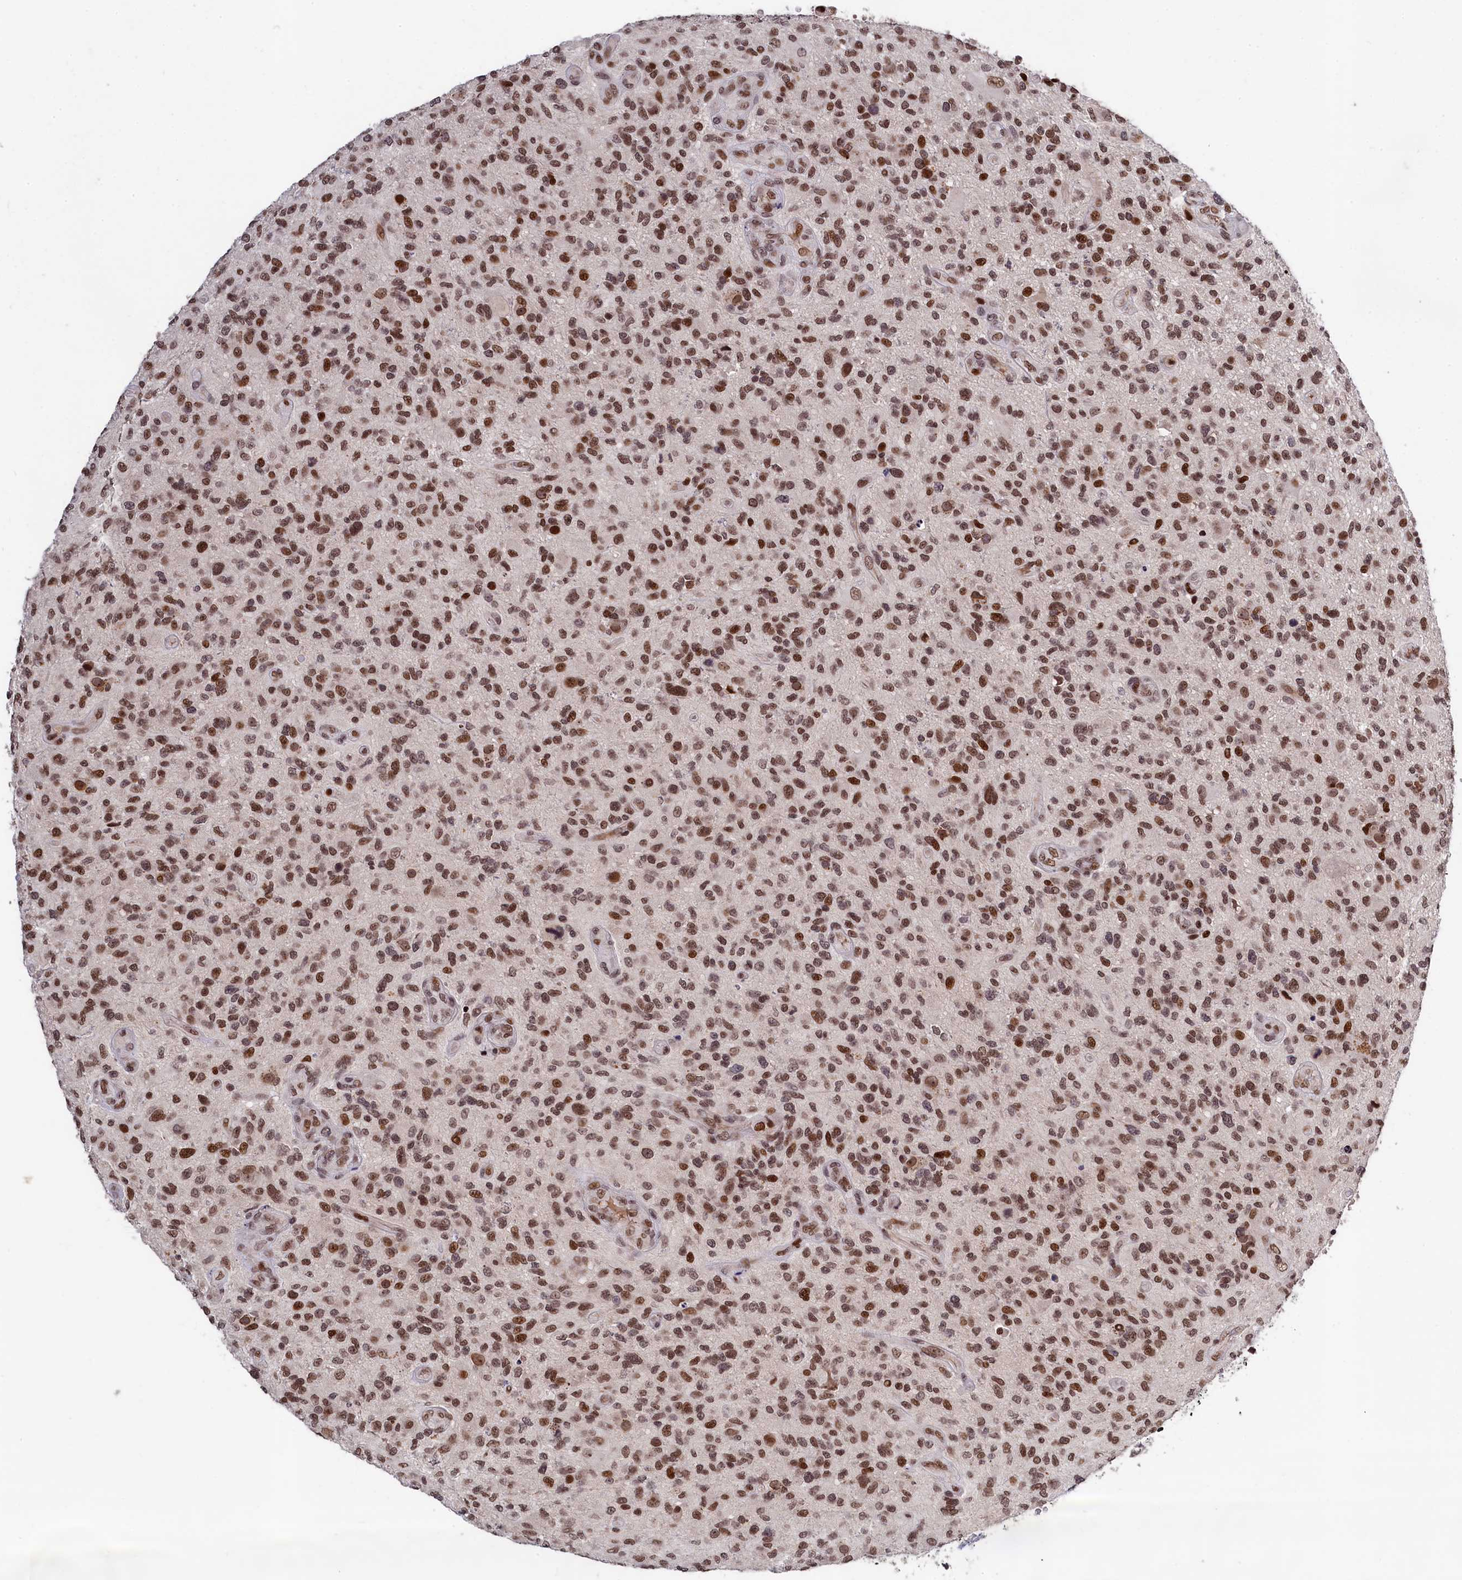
{"staining": {"intensity": "moderate", "quantity": ">75%", "location": "nuclear"}, "tissue": "glioma", "cell_type": "Tumor cells", "image_type": "cancer", "snomed": [{"axis": "morphology", "description": "Glioma, malignant, High grade"}, {"axis": "topography", "description": "Brain"}], "caption": "Glioma stained for a protein displays moderate nuclear positivity in tumor cells.", "gene": "FAM217B", "patient": {"sex": "male", "age": 47}}